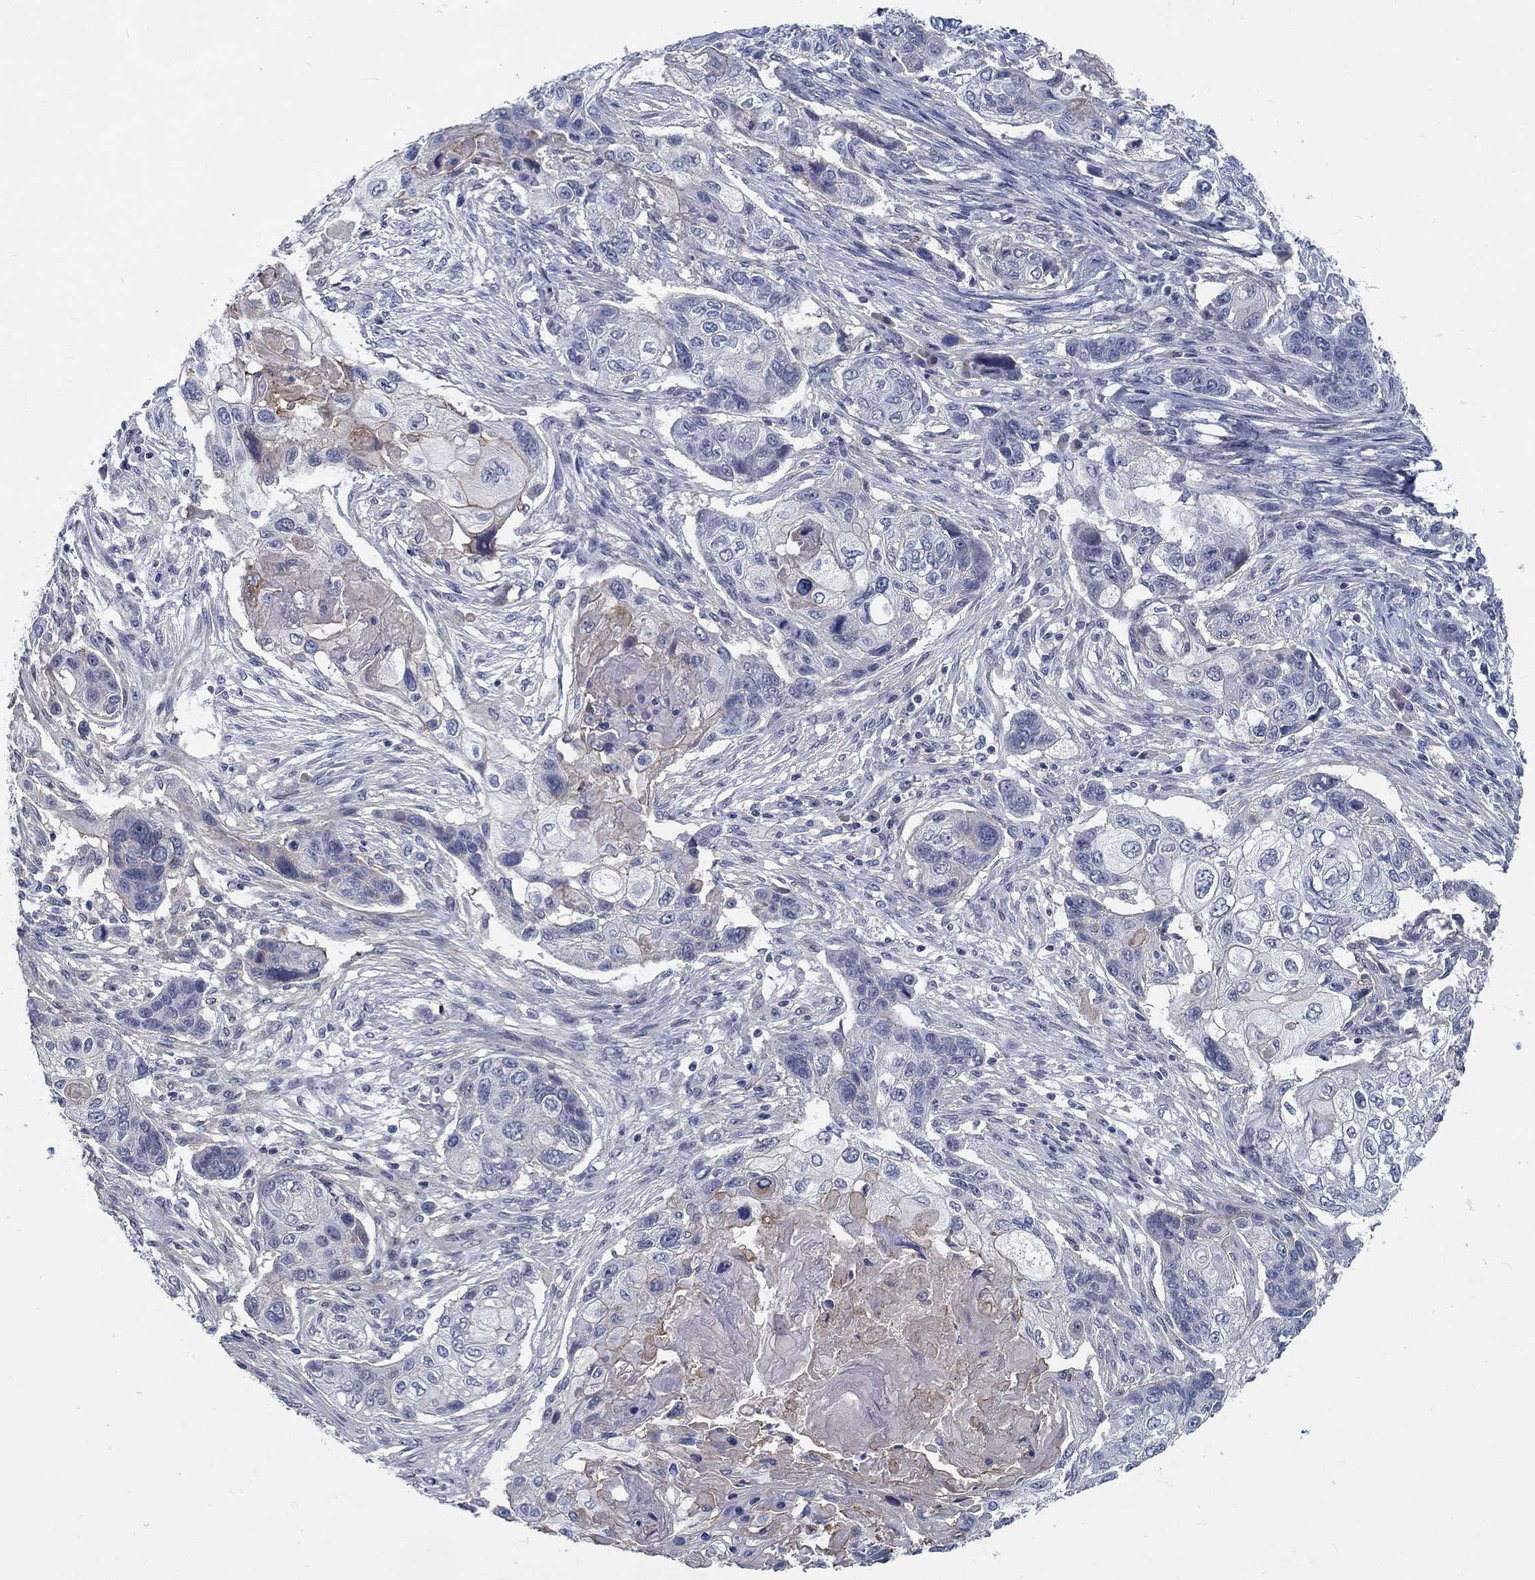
{"staining": {"intensity": "weak", "quantity": "<25%", "location": "cytoplasmic/membranous"}, "tissue": "lung cancer", "cell_type": "Tumor cells", "image_type": "cancer", "snomed": [{"axis": "morphology", "description": "Normal tissue, NOS"}, {"axis": "morphology", "description": "Squamous cell carcinoma, NOS"}, {"axis": "topography", "description": "Bronchus"}, {"axis": "topography", "description": "Lung"}], "caption": "Immunohistochemical staining of human lung cancer (squamous cell carcinoma) reveals no significant expression in tumor cells.", "gene": "MYBPC1", "patient": {"sex": "male", "age": 69}}